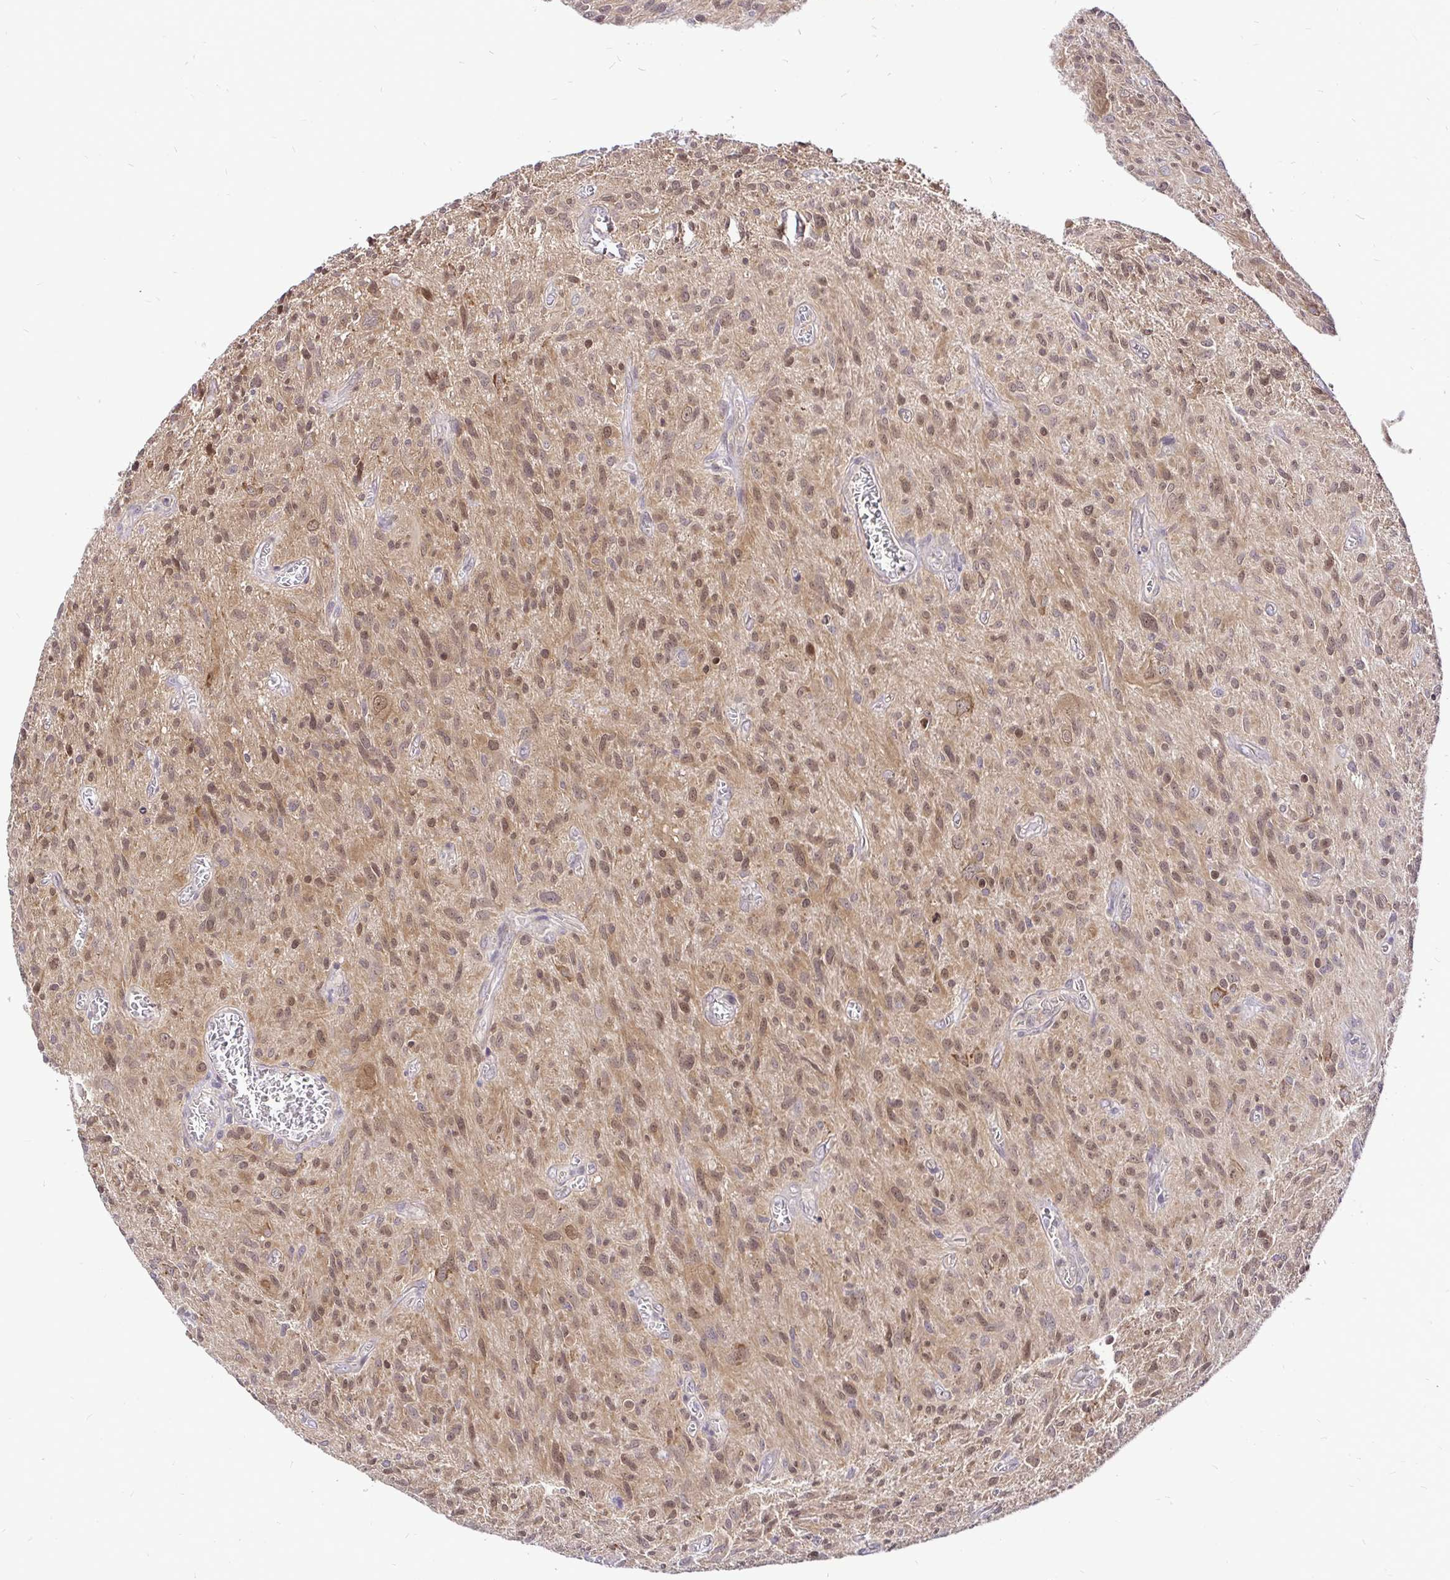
{"staining": {"intensity": "weak", "quantity": ">75%", "location": "cytoplasmic/membranous,nuclear"}, "tissue": "glioma", "cell_type": "Tumor cells", "image_type": "cancer", "snomed": [{"axis": "morphology", "description": "Glioma, malignant, High grade"}, {"axis": "topography", "description": "Brain"}], "caption": "Protein staining reveals weak cytoplasmic/membranous and nuclear positivity in approximately >75% of tumor cells in malignant glioma (high-grade).", "gene": "UBE2M", "patient": {"sex": "male", "age": 75}}